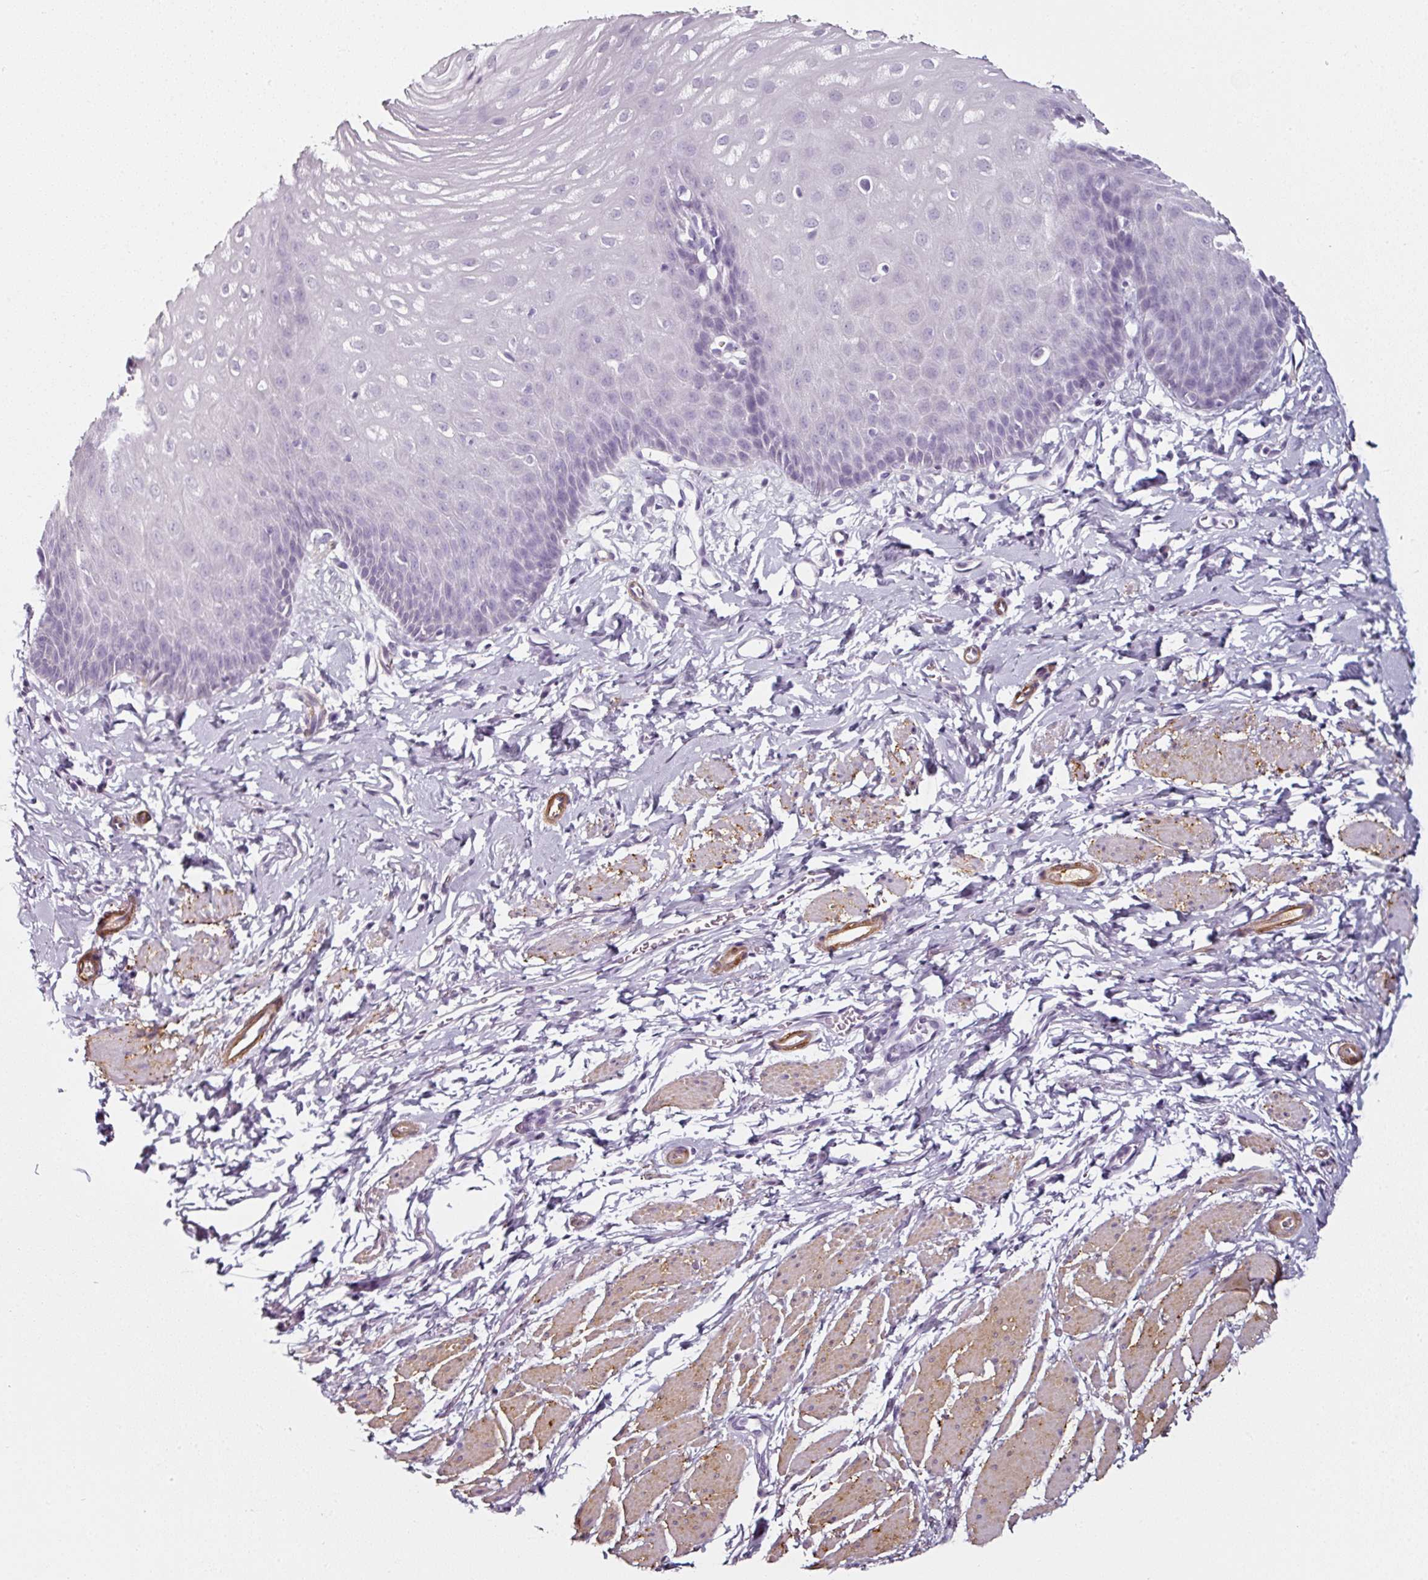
{"staining": {"intensity": "negative", "quantity": "none", "location": "none"}, "tissue": "esophagus", "cell_type": "Squamous epithelial cells", "image_type": "normal", "snomed": [{"axis": "morphology", "description": "Normal tissue, NOS"}, {"axis": "topography", "description": "Esophagus"}], "caption": "An immunohistochemistry (IHC) micrograph of normal esophagus is shown. There is no staining in squamous epithelial cells of esophagus.", "gene": "CAP2", "patient": {"sex": "male", "age": 70}}